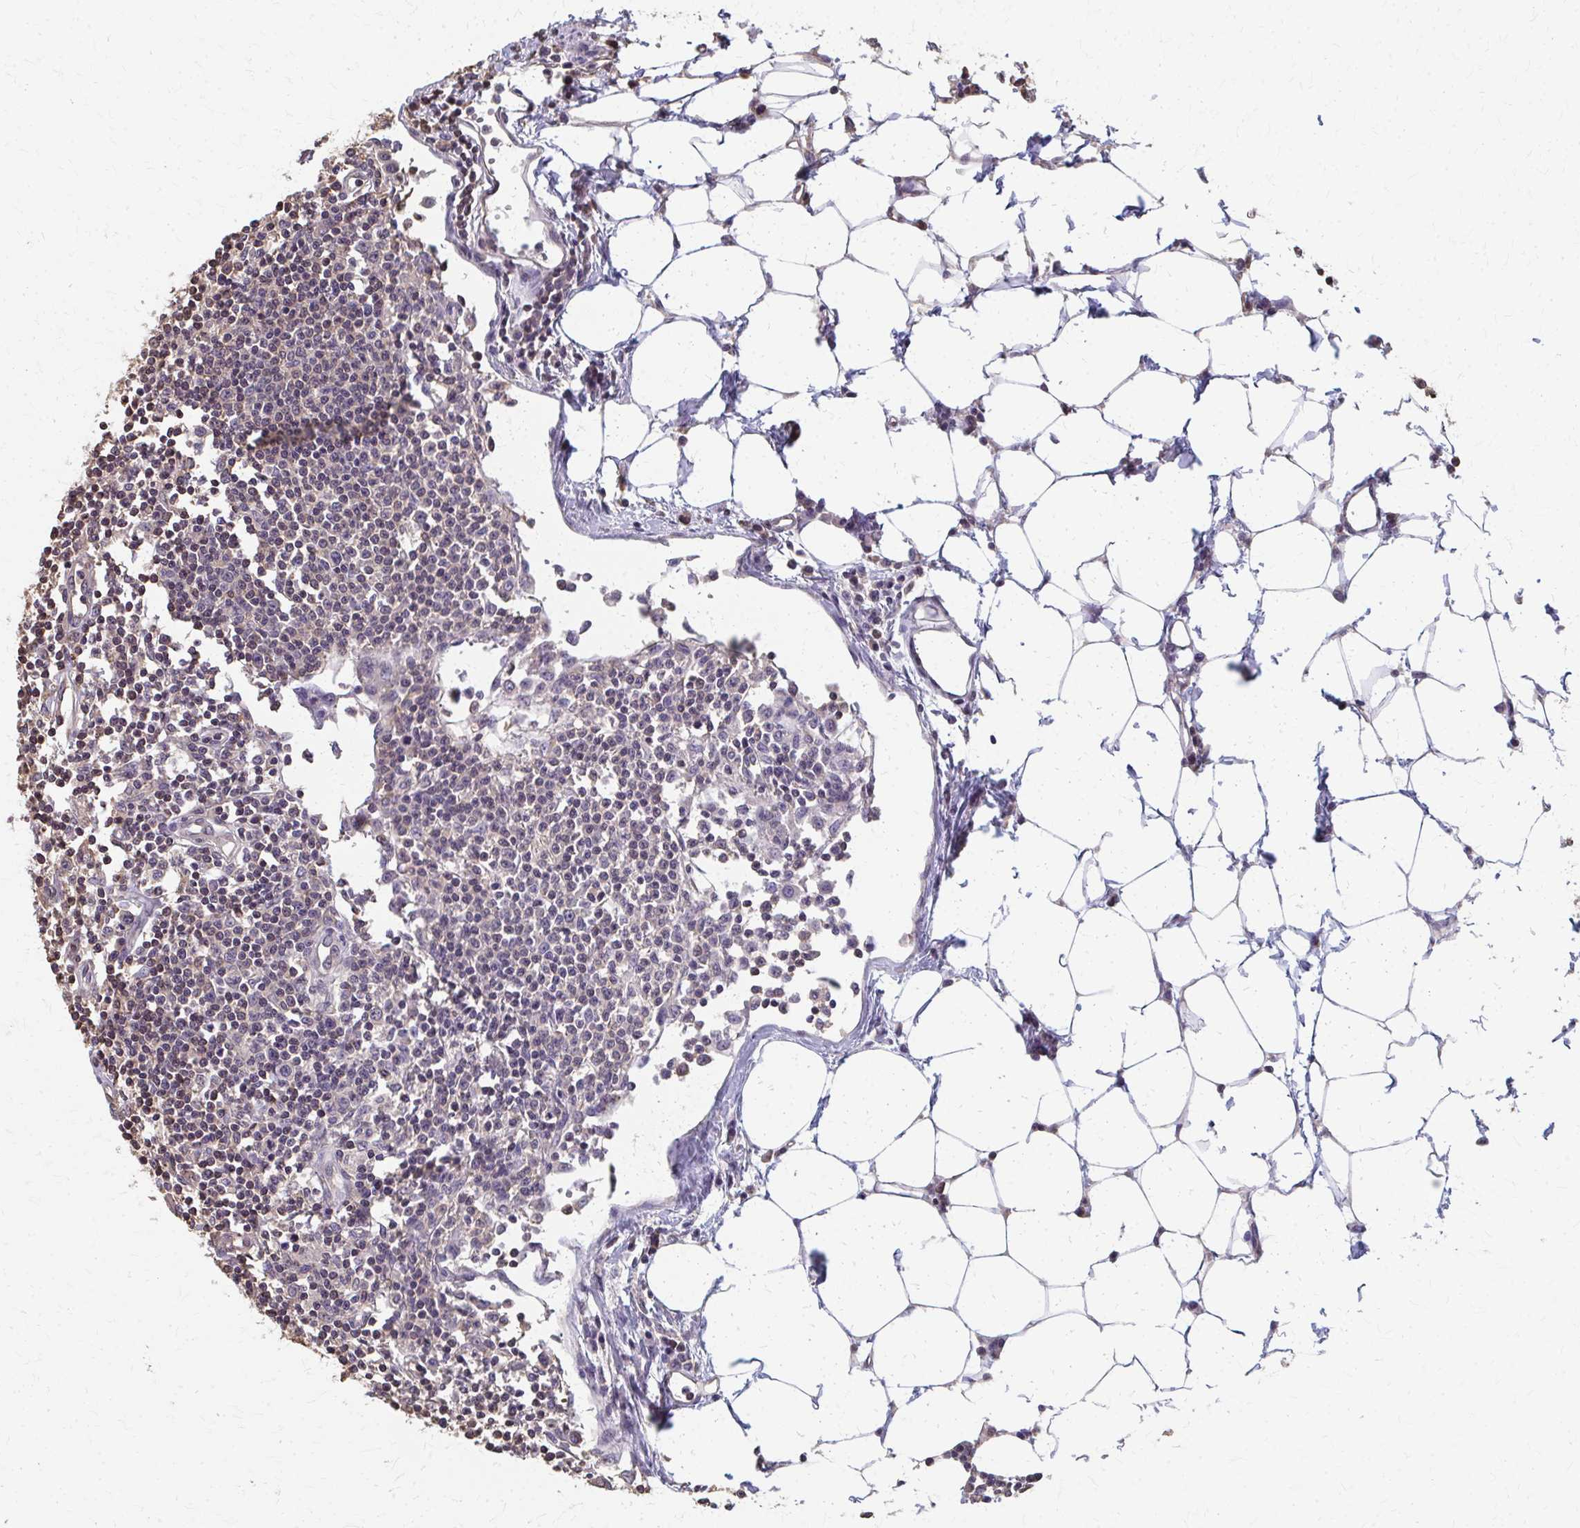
{"staining": {"intensity": "negative", "quantity": "none", "location": "none"}, "tissue": "lymph node", "cell_type": "Germinal center cells", "image_type": "normal", "snomed": [{"axis": "morphology", "description": "Normal tissue, NOS"}, {"axis": "topography", "description": "Lymph node"}], "caption": "High magnification brightfield microscopy of normal lymph node stained with DAB (3,3'-diaminobenzidine) (brown) and counterstained with hematoxylin (blue): germinal center cells show no significant positivity.", "gene": "RABGAP1L", "patient": {"sex": "female", "age": 78}}